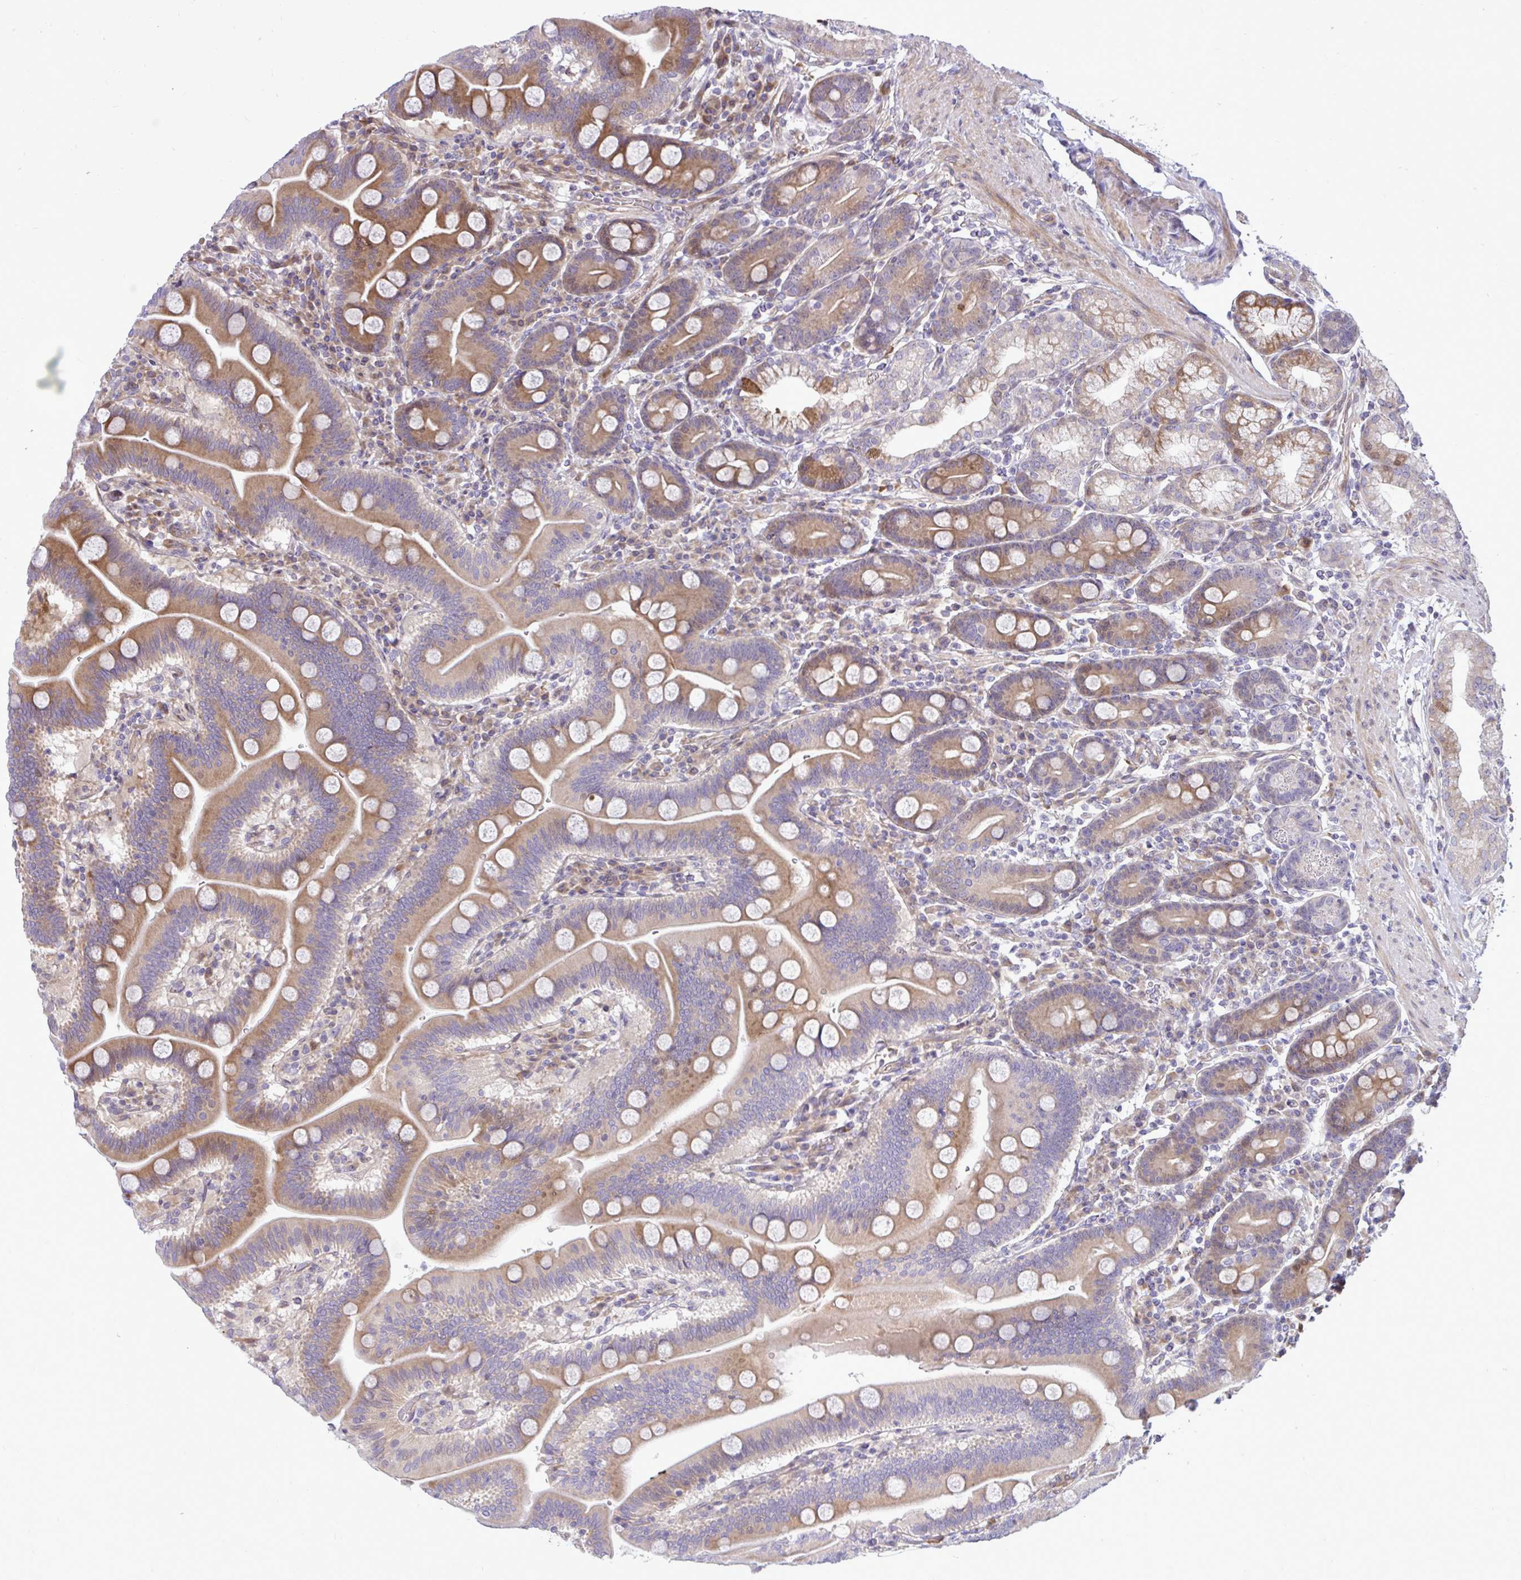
{"staining": {"intensity": "moderate", "quantity": "25%-75%", "location": "cytoplasmic/membranous"}, "tissue": "duodenum", "cell_type": "Glandular cells", "image_type": "normal", "snomed": [{"axis": "morphology", "description": "Normal tissue, NOS"}, {"axis": "topography", "description": "Duodenum"}], "caption": "Approximately 25%-75% of glandular cells in benign duodenum exhibit moderate cytoplasmic/membranous protein positivity as visualized by brown immunohistochemical staining.", "gene": "ZSCAN9", "patient": {"sex": "male", "age": 59}}